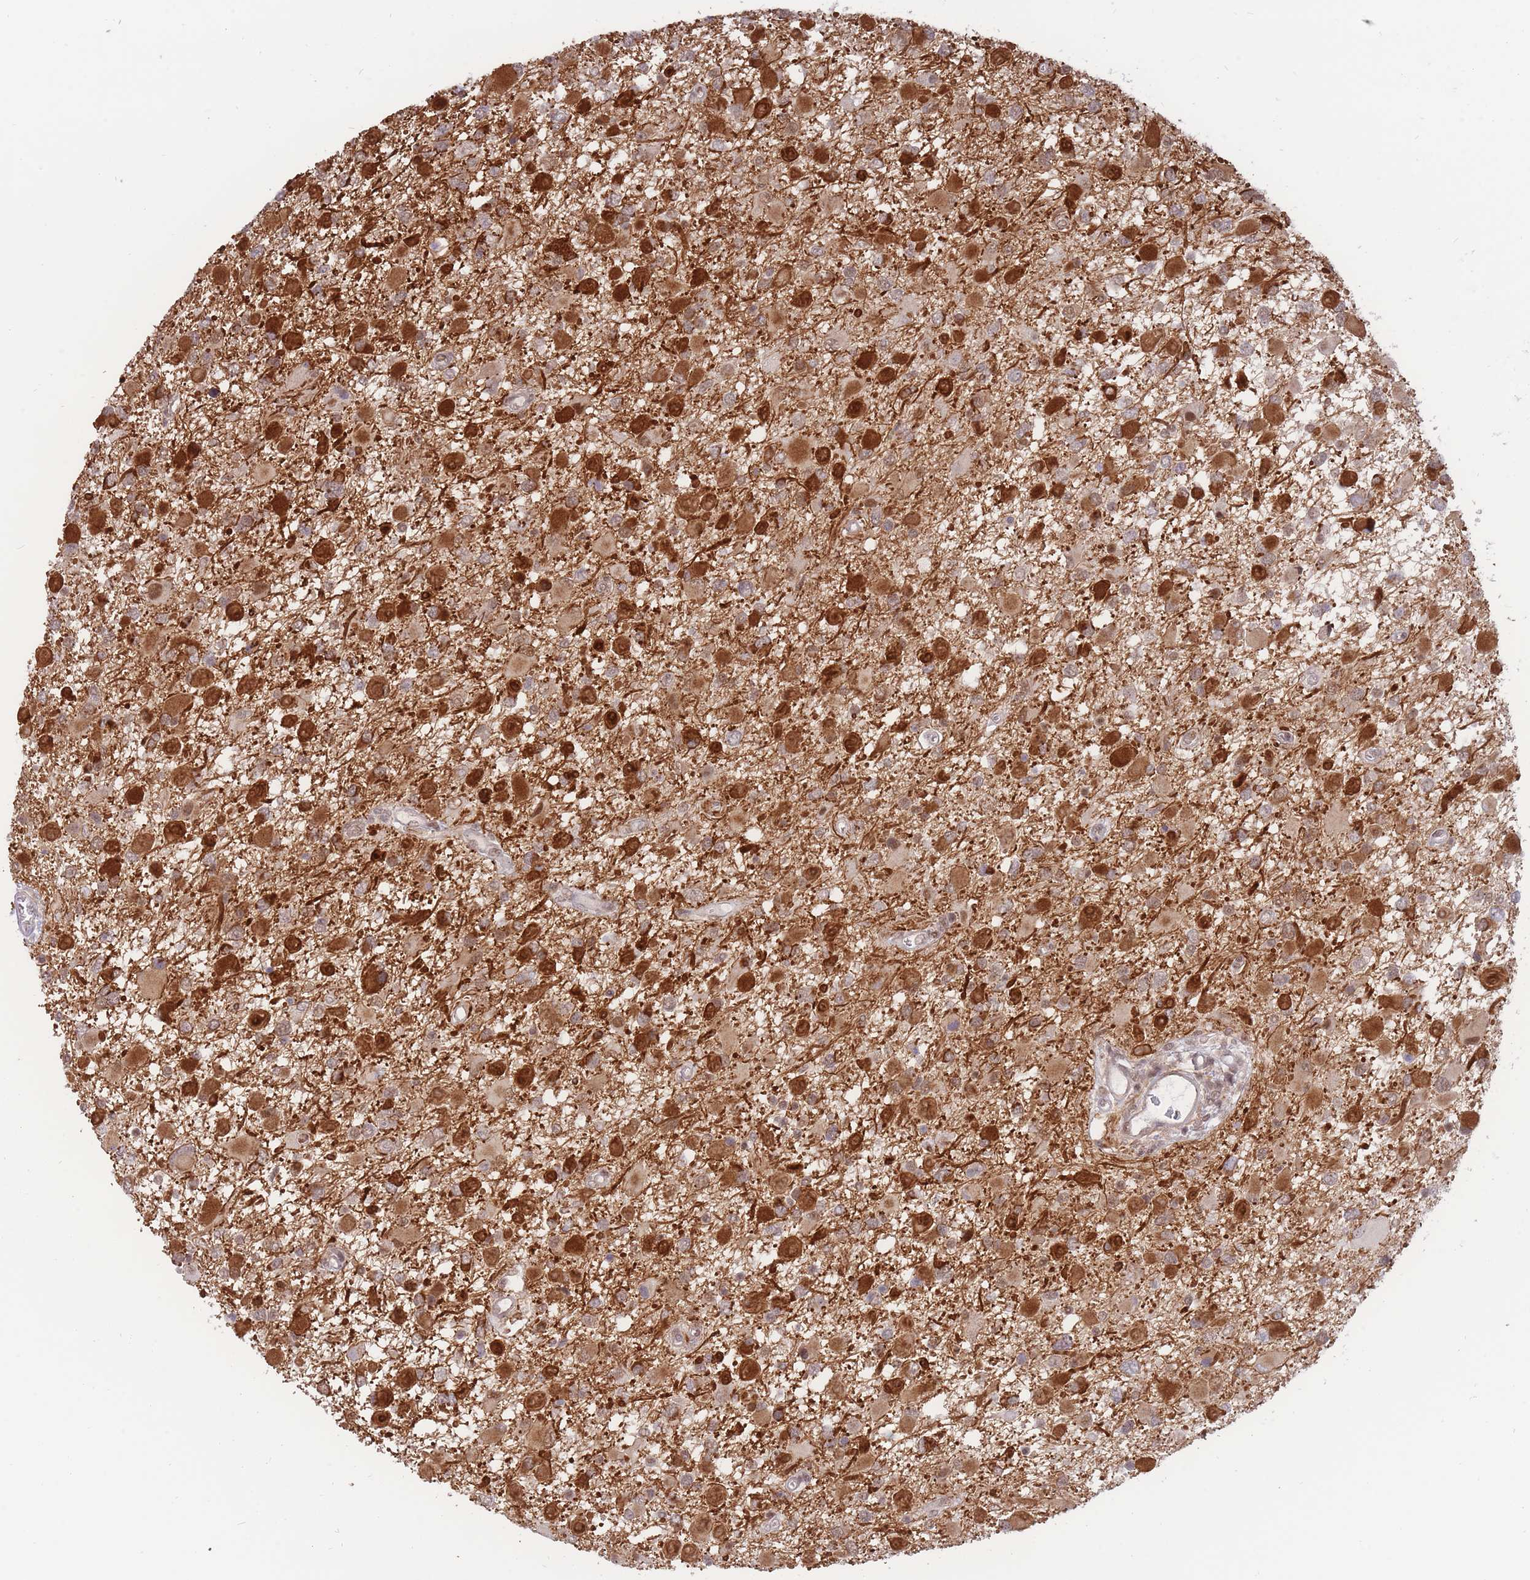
{"staining": {"intensity": "strong", "quantity": ">75%", "location": "cytoplasmic/membranous,nuclear"}, "tissue": "glioma", "cell_type": "Tumor cells", "image_type": "cancer", "snomed": [{"axis": "morphology", "description": "Glioma, malignant, High grade"}, {"axis": "topography", "description": "Brain"}], "caption": "This photomicrograph shows immunohistochemistry staining of human glioma, with high strong cytoplasmic/membranous and nuclear staining in about >75% of tumor cells.", "gene": "BOD1L1", "patient": {"sex": "male", "age": 53}}